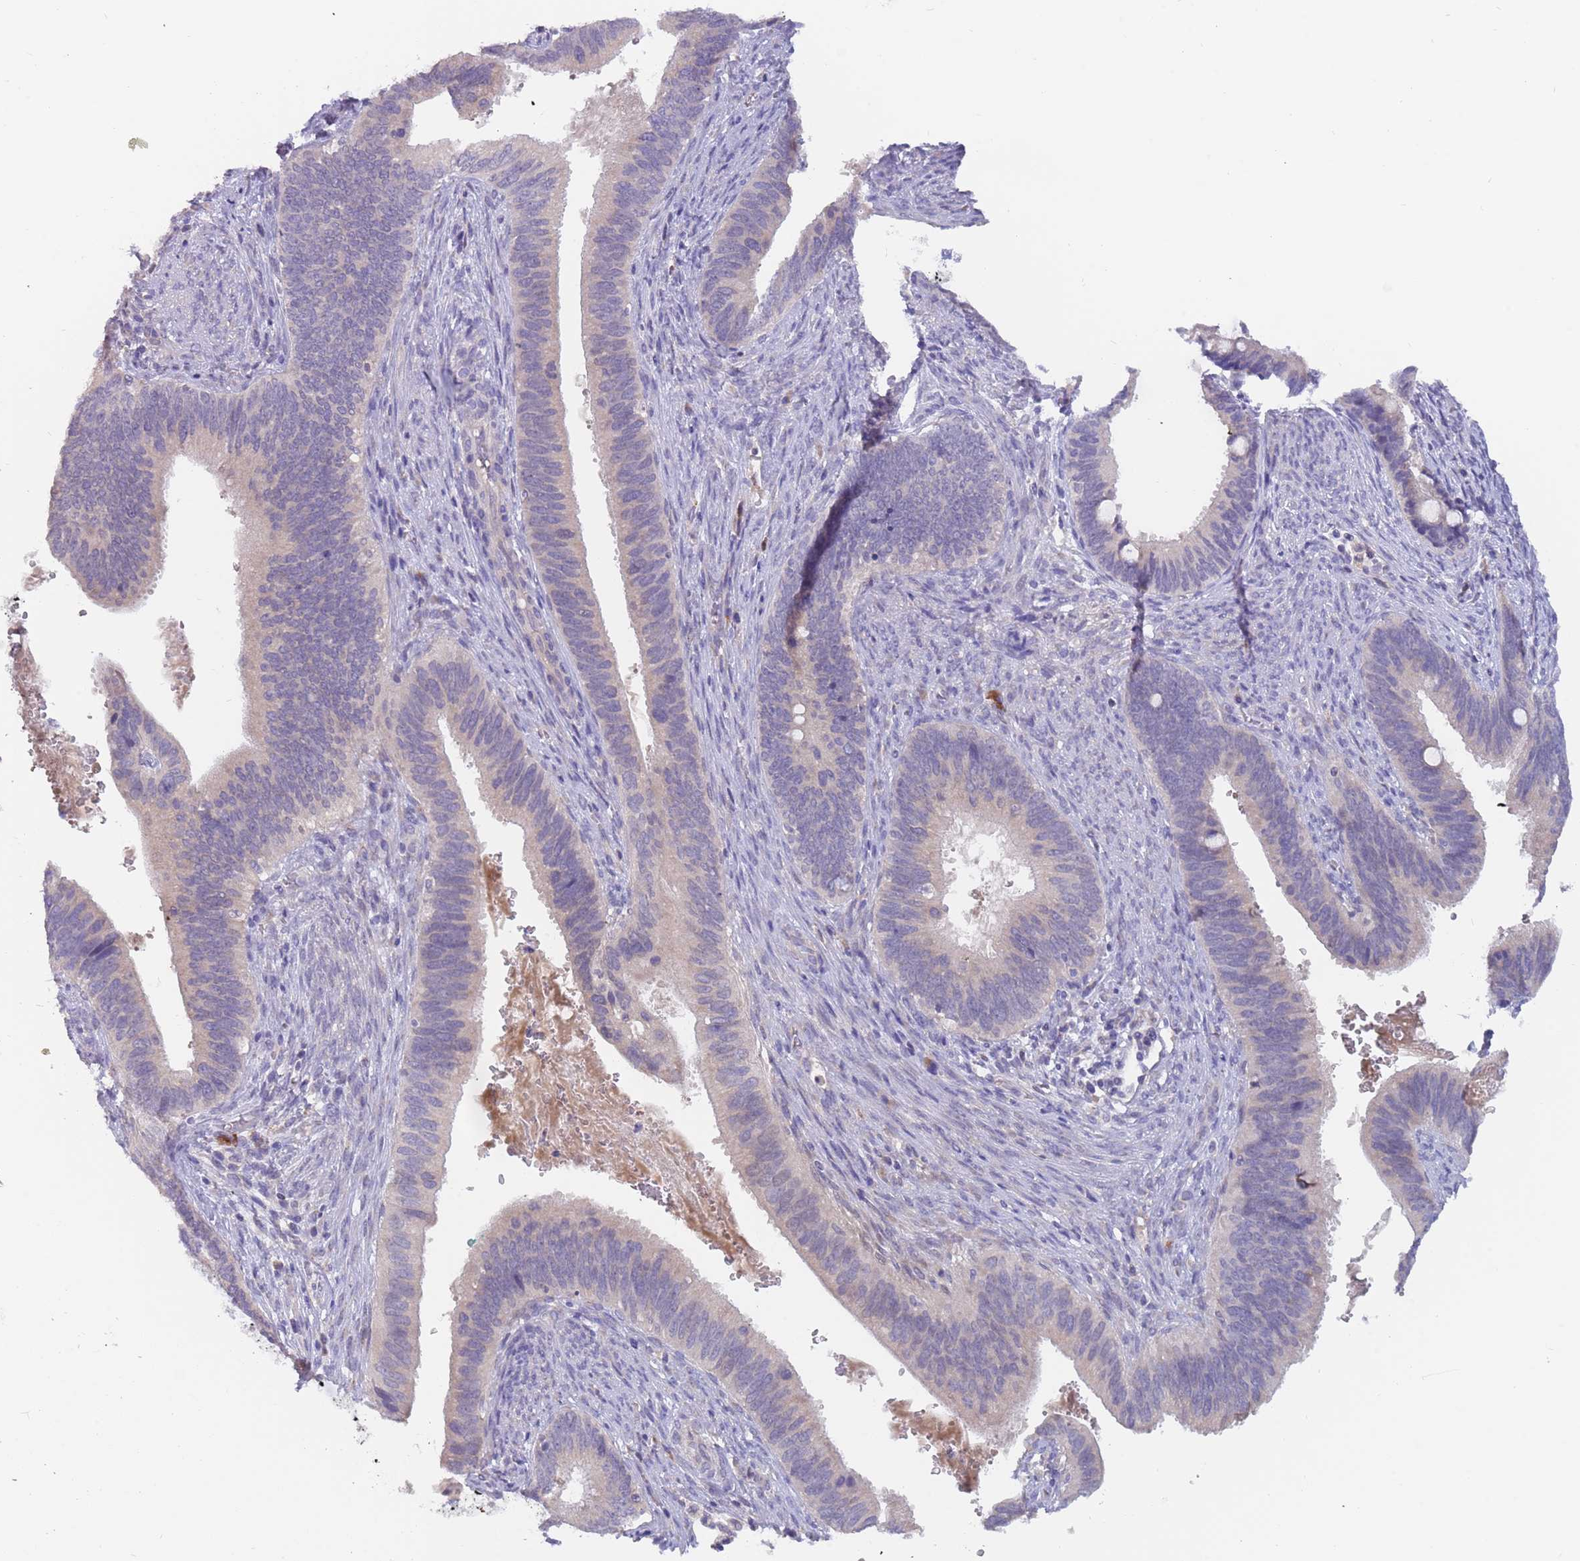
{"staining": {"intensity": "weak", "quantity": "<25%", "location": "cytoplasmic/membranous"}, "tissue": "cervical cancer", "cell_type": "Tumor cells", "image_type": "cancer", "snomed": [{"axis": "morphology", "description": "Adenocarcinoma, NOS"}, {"axis": "topography", "description": "Cervix"}], "caption": "IHC image of human cervical cancer stained for a protein (brown), which shows no expression in tumor cells.", "gene": "ZNF746", "patient": {"sex": "female", "age": 42}}